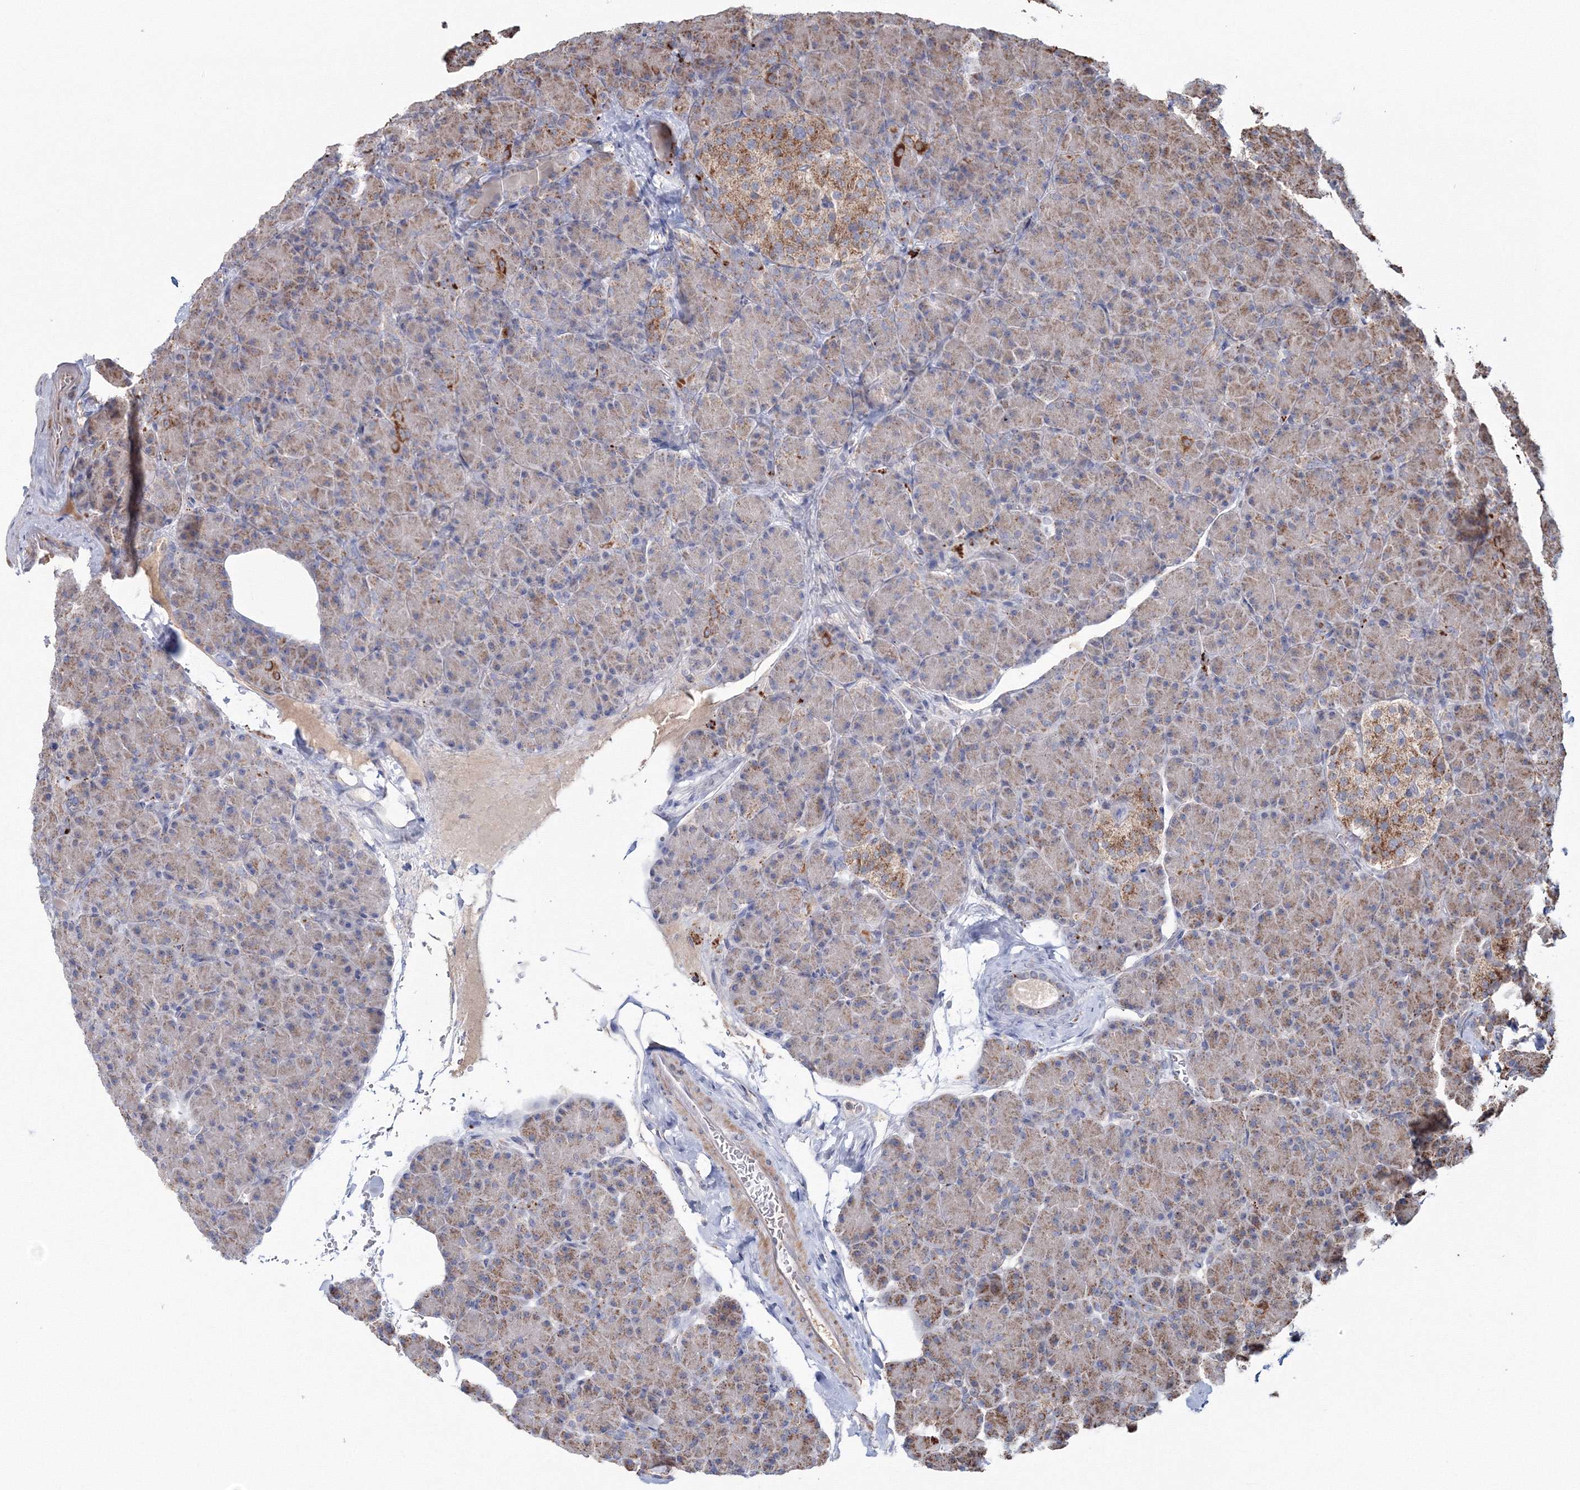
{"staining": {"intensity": "moderate", "quantity": "25%-75%", "location": "cytoplasmic/membranous"}, "tissue": "pancreas", "cell_type": "Exocrine glandular cells", "image_type": "normal", "snomed": [{"axis": "morphology", "description": "Normal tissue, NOS"}, {"axis": "topography", "description": "Pancreas"}], "caption": "An immunohistochemistry (IHC) photomicrograph of benign tissue is shown. Protein staining in brown shows moderate cytoplasmic/membranous positivity in pancreas within exocrine glandular cells.", "gene": "PEX13", "patient": {"sex": "female", "age": 43}}